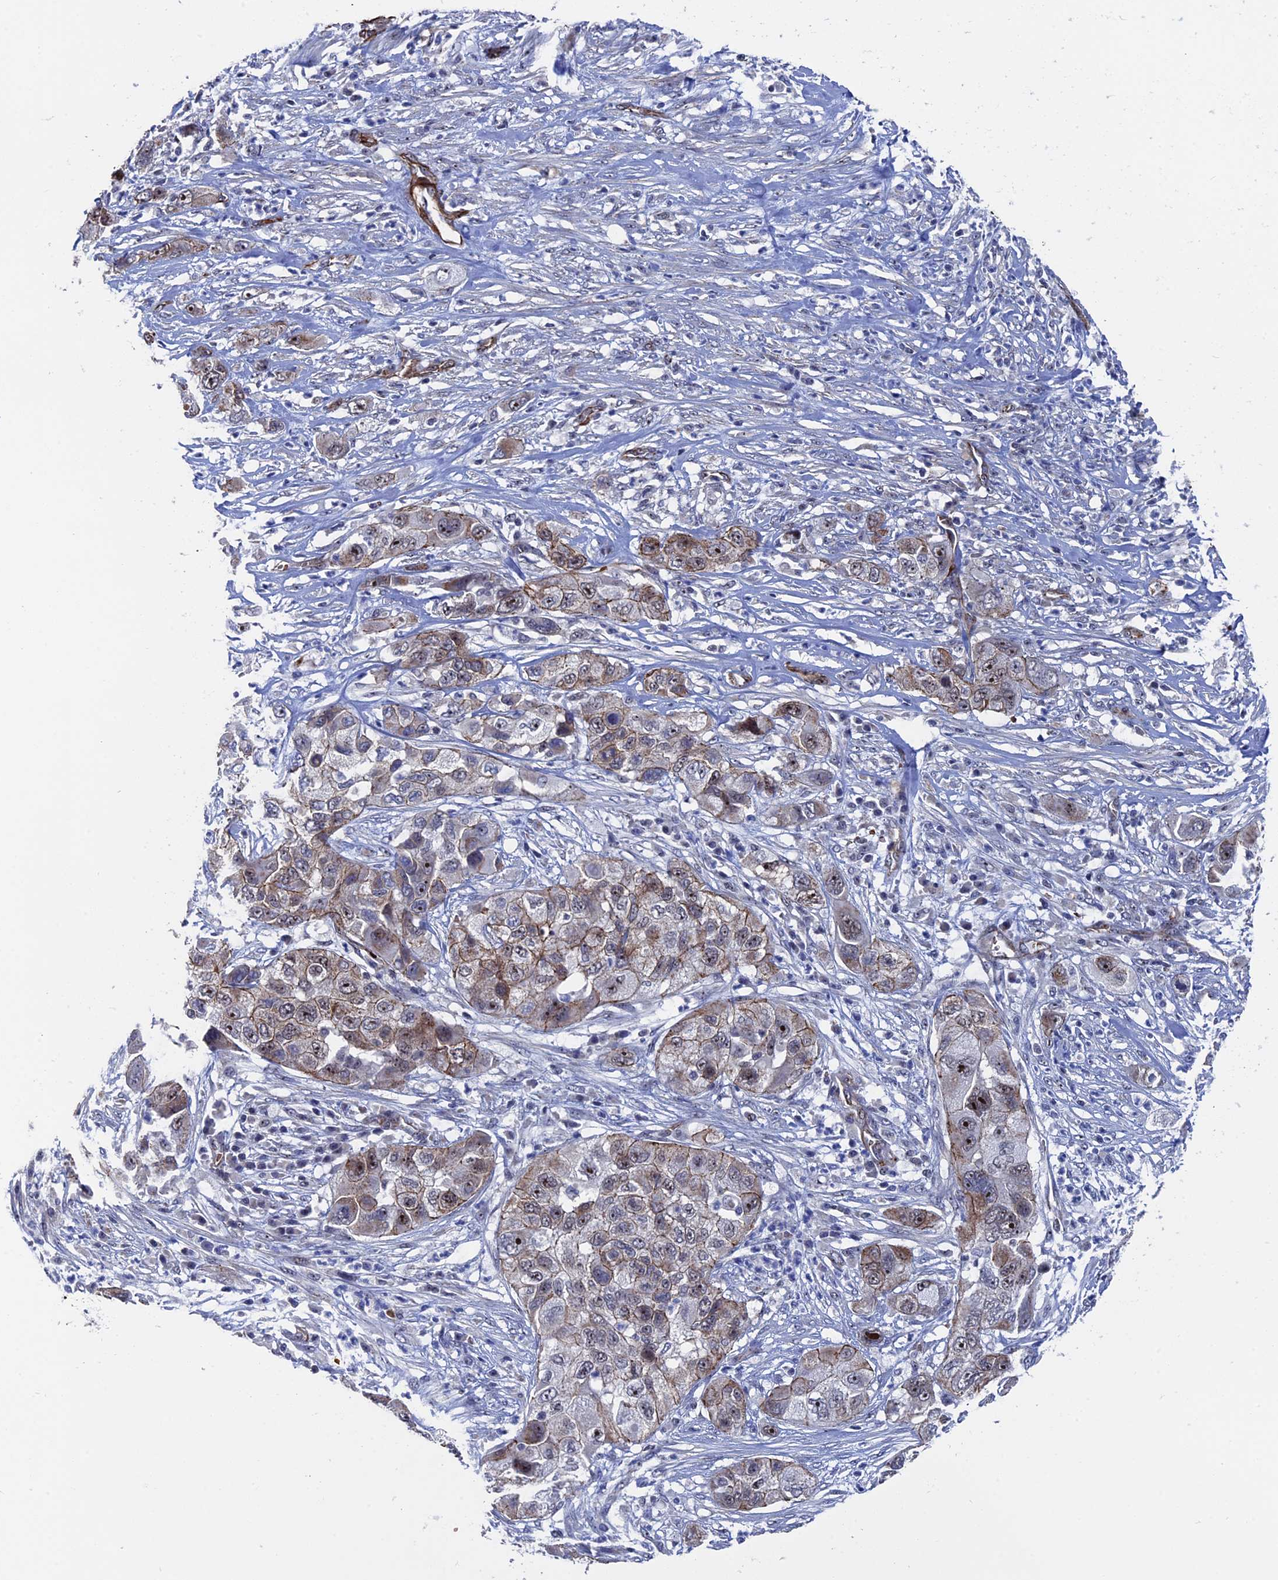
{"staining": {"intensity": "moderate", "quantity": "<25%", "location": "cytoplasmic/membranous,nuclear"}, "tissue": "pancreatic cancer", "cell_type": "Tumor cells", "image_type": "cancer", "snomed": [{"axis": "morphology", "description": "Adenocarcinoma, NOS"}, {"axis": "topography", "description": "Pancreas"}], "caption": "Adenocarcinoma (pancreatic) stained with a protein marker demonstrates moderate staining in tumor cells.", "gene": "EXOSC9", "patient": {"sex": "female", "age": 78}}